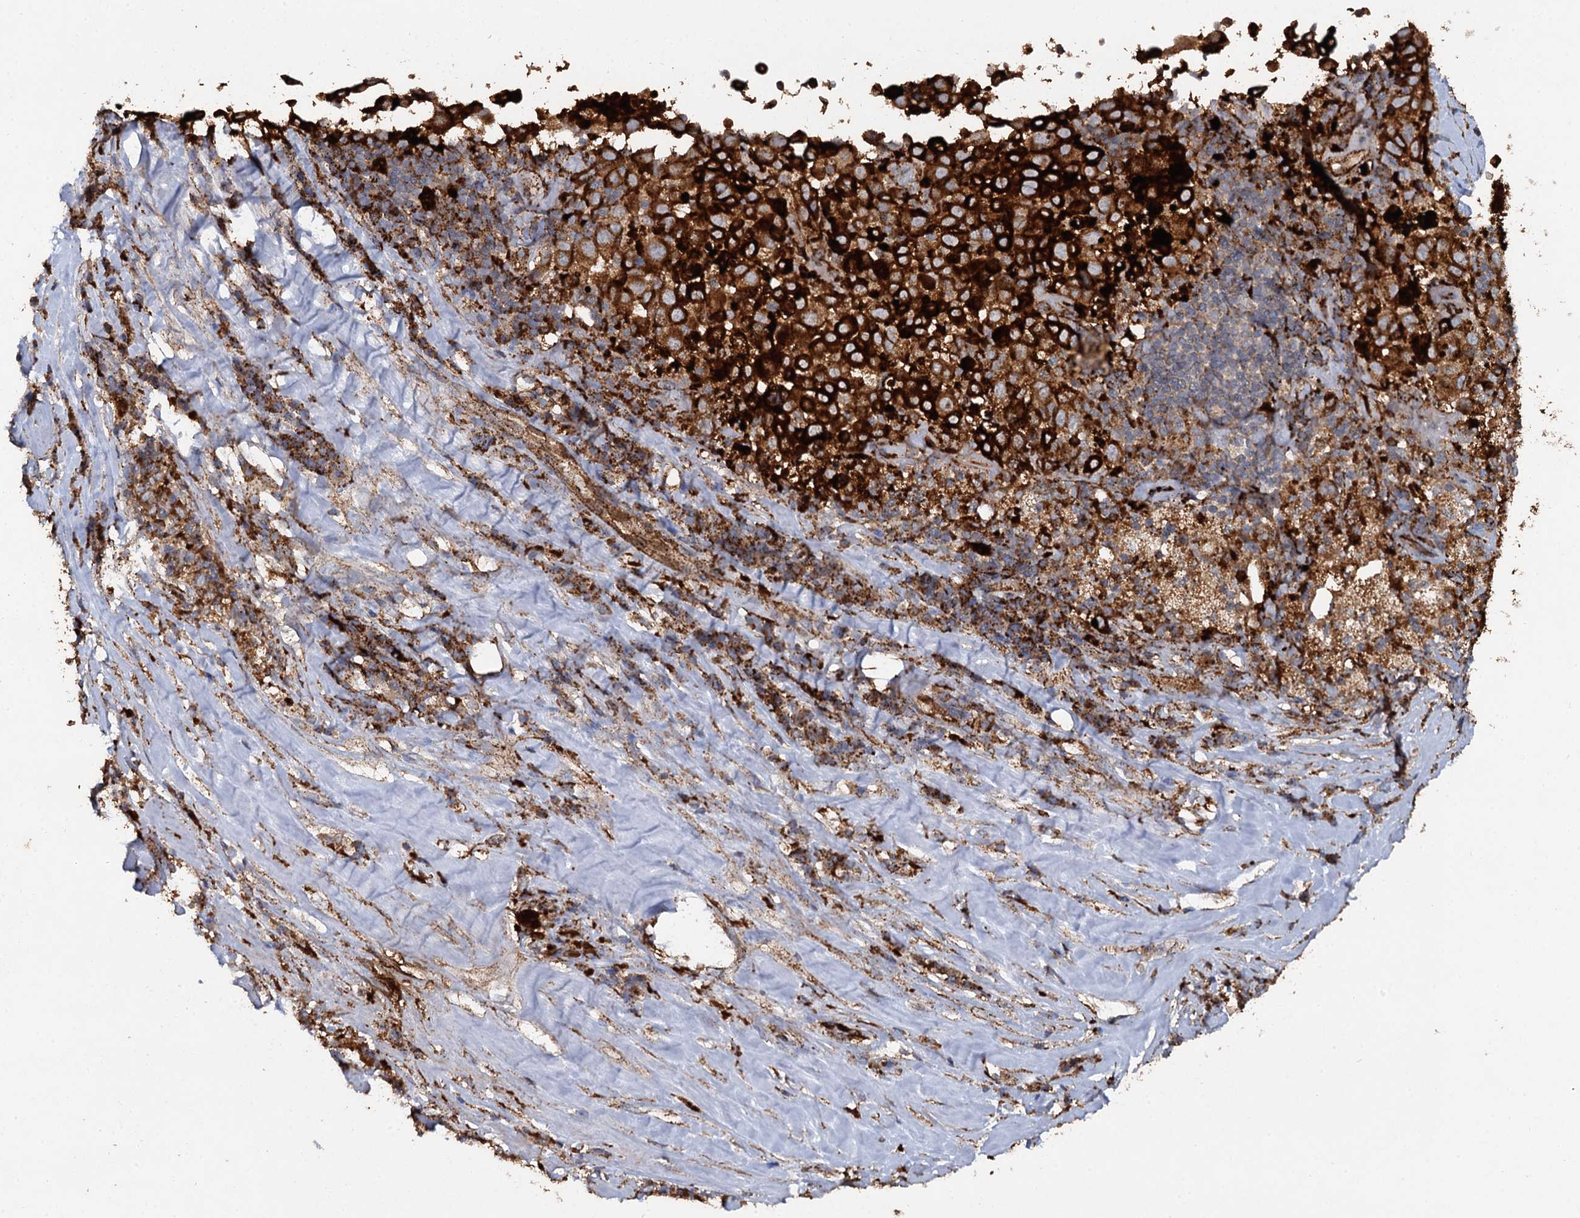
{"staining": {"intensity": "strong", "quantity": ">75%", "location": "cytoplasmic/membranous"}, "tissue": "melanoma", "cell_type": "Tumor cells", "image_type": "cancer", "snomed": [{"axis": "morphology", "description": "Malignant melanoma, Metastatic site"}, {"axis": "topography", "description": "Lymph node"}], "caption": "This is a histology image of immunohistochemistry staining of malignant melanoma (metastatic site), which shows strong expression in the cytoplasmic/membranous of tumor cells.", "gene": "GBA1", "patient": {"sex": "male", "age": 62}}